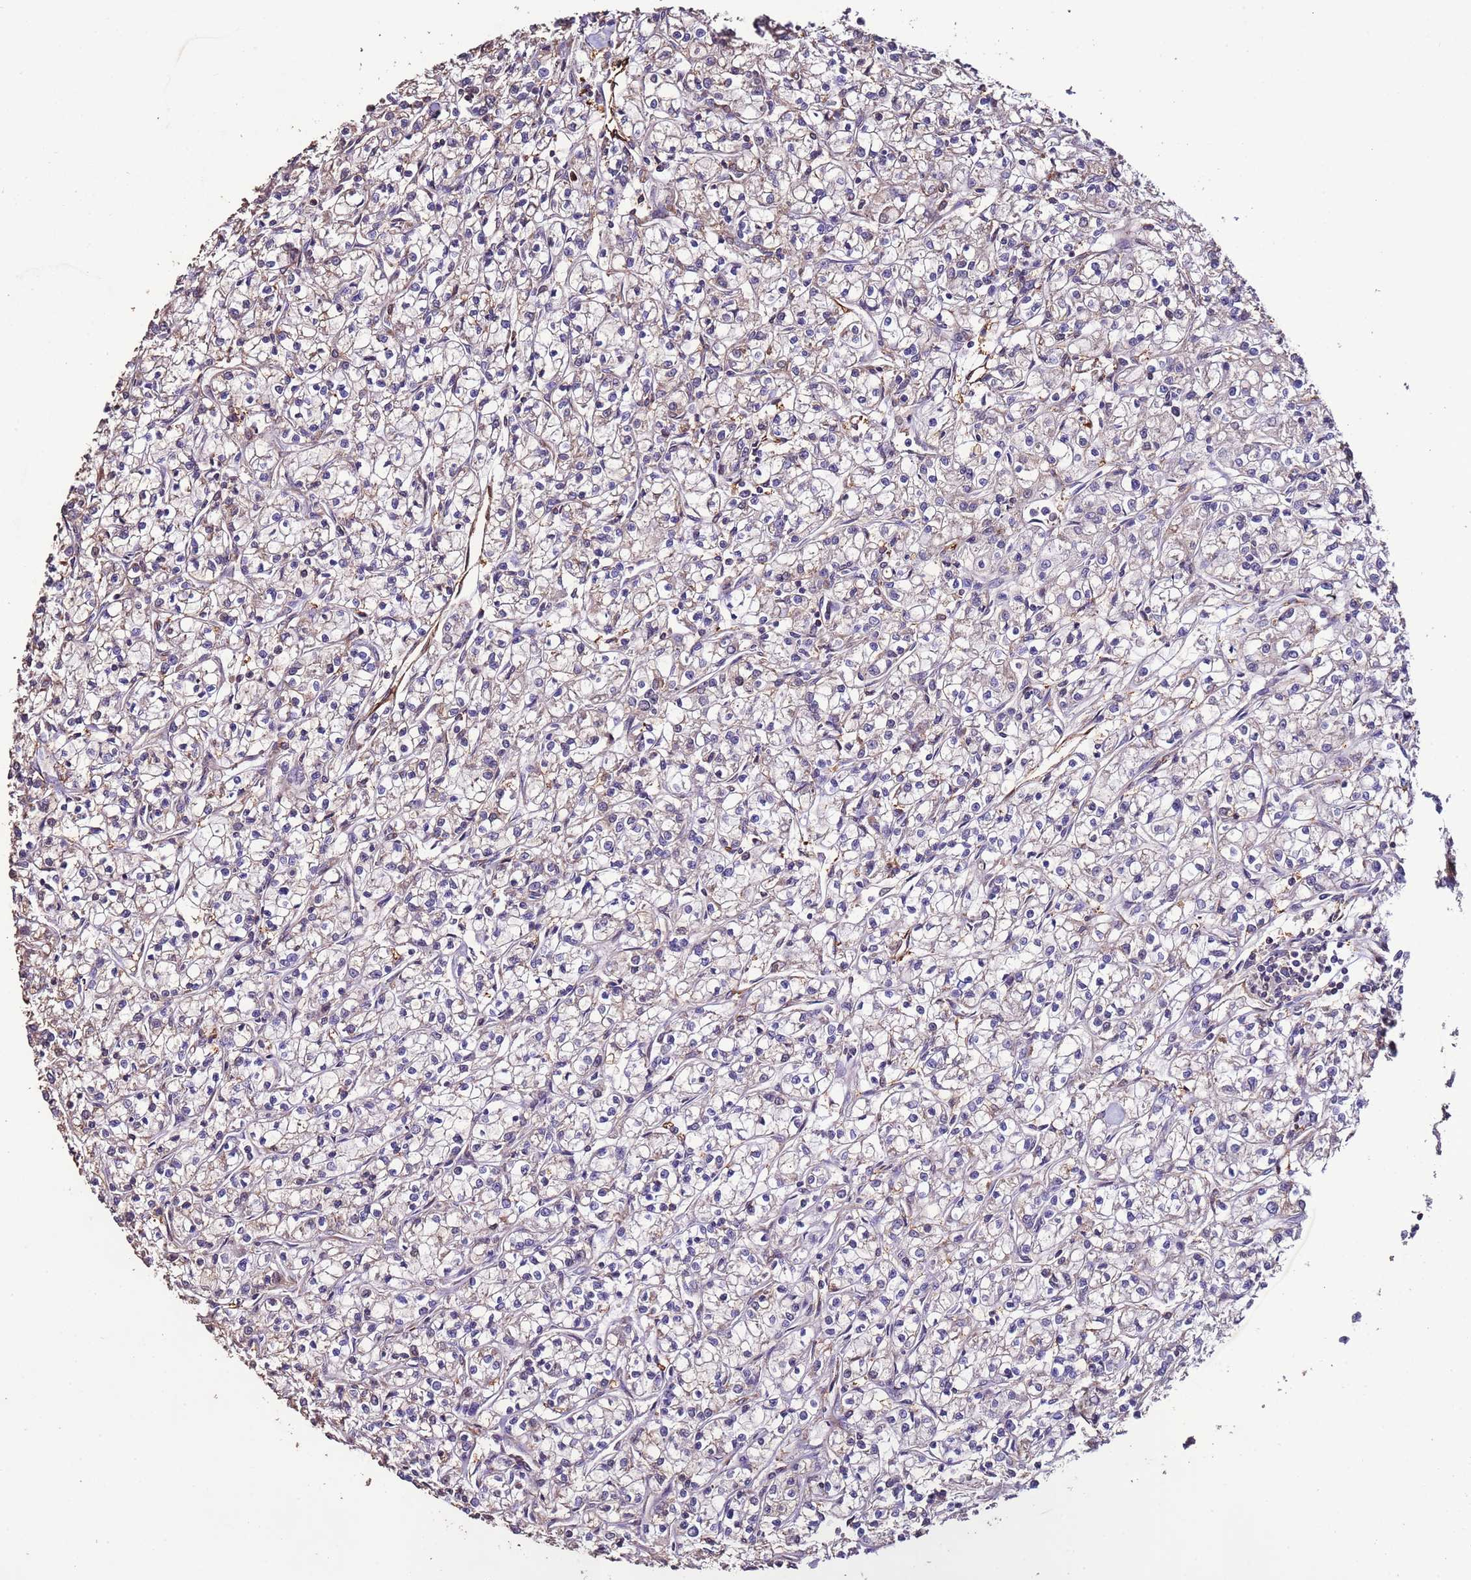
{"staining": {"intensity": "negative", "quantity": "none", "location": "none"}, "tissue": "renal cancer", "cell_type": "Tumor cells", "image_type": "cancer", "snomed": [{"axis": "morphology", "description": "Adenocarcinoma, NOS"}, {"axis": "topography", "description": "Kidney"}], "caption": "Immunohistochemical staining of adenocarcinoma (renal) exhibits no significant positivity in tumor cells.", "gene": "SLC41A3", "patient": {"sex": "female", "age": 59}}